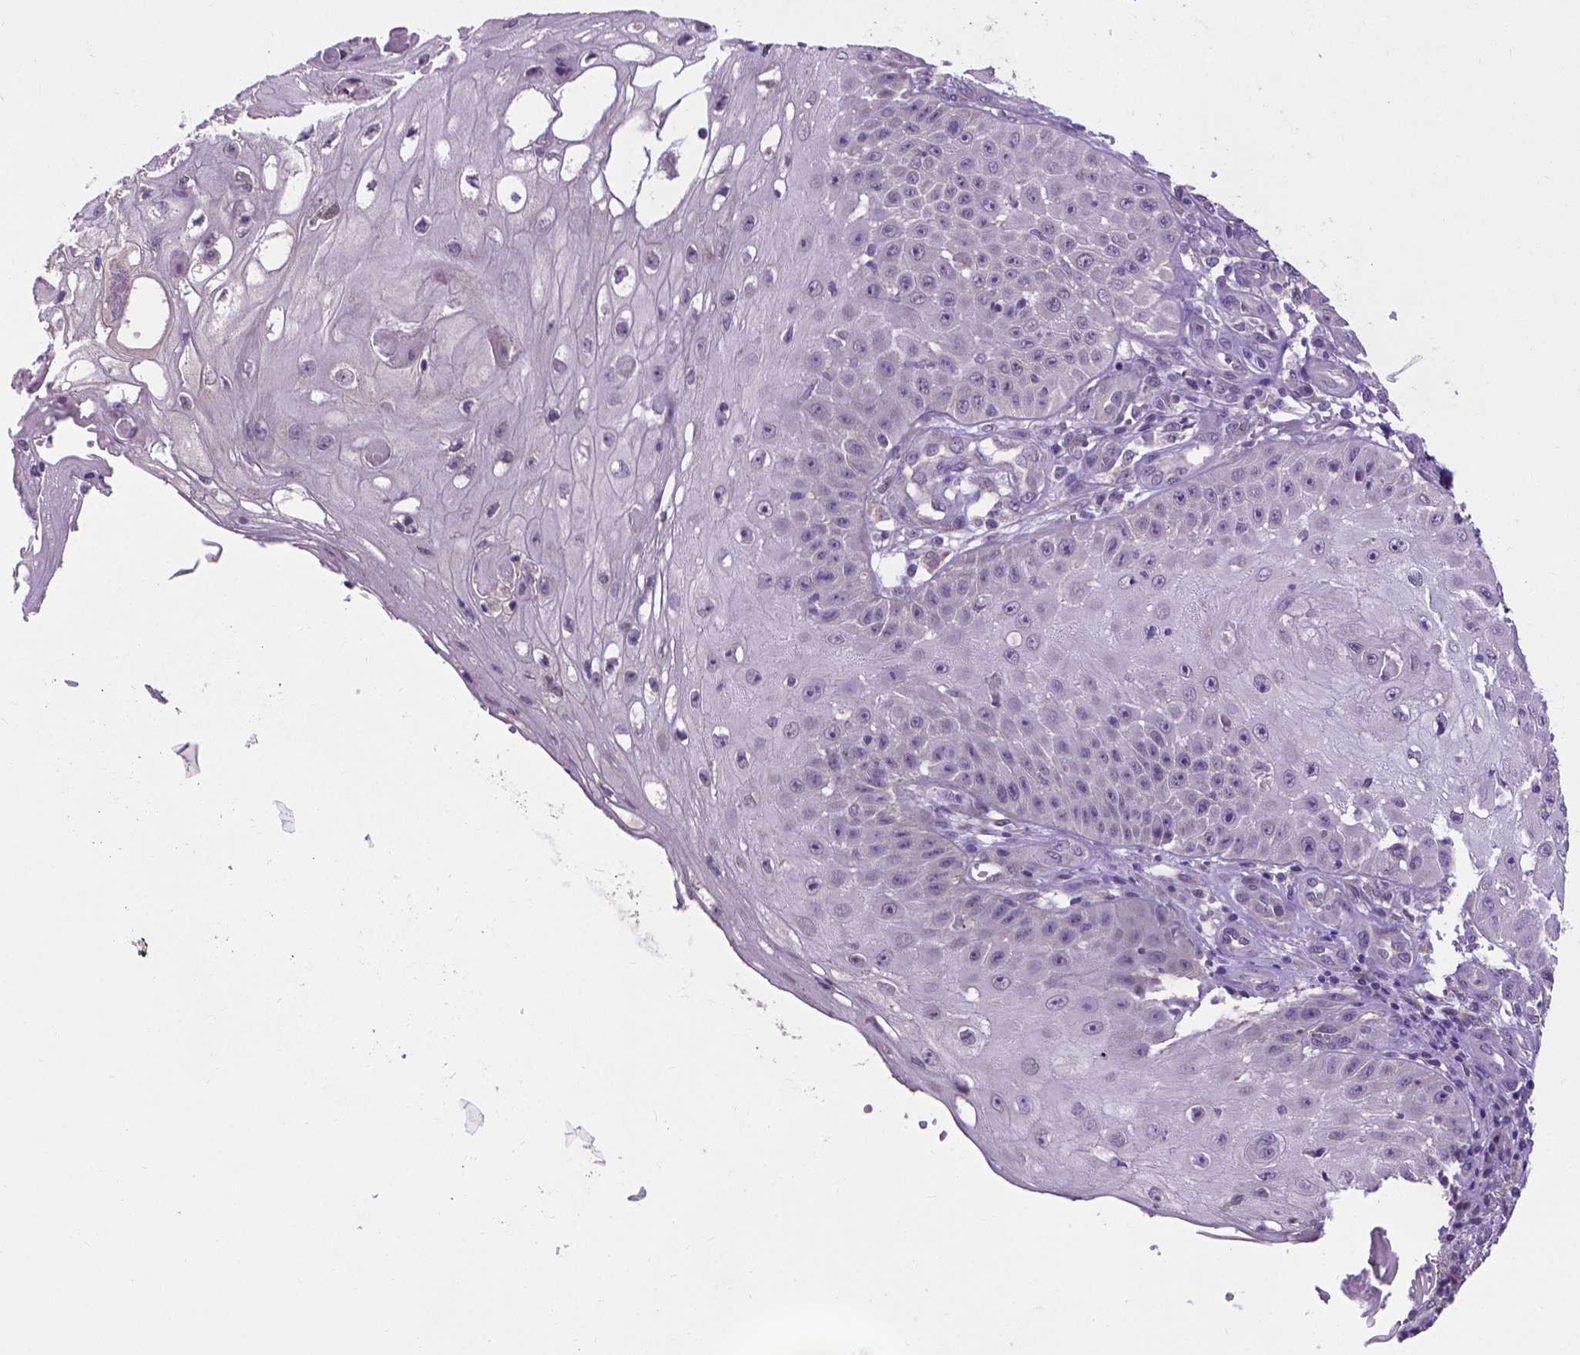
{"staining": {"intensity": "negative", "quantity": "none", "location": "none"}, "tissue": "skin cancer", "cell_type": "Tumor cells", "image_type": "cancer", "snomed": [{"axis": "morphology", "description": "Squamous cell carcinoma, NOS"}, {"axis": "topography", "description": "Skin"}], "caption": "IHC image of skin cancer (squamous cell carcinoma) stained for a protein (brown), which reveals no positivity in tumor cells.", "gene": "GPR63", "patient": {"sex": "male", "age": 70}}